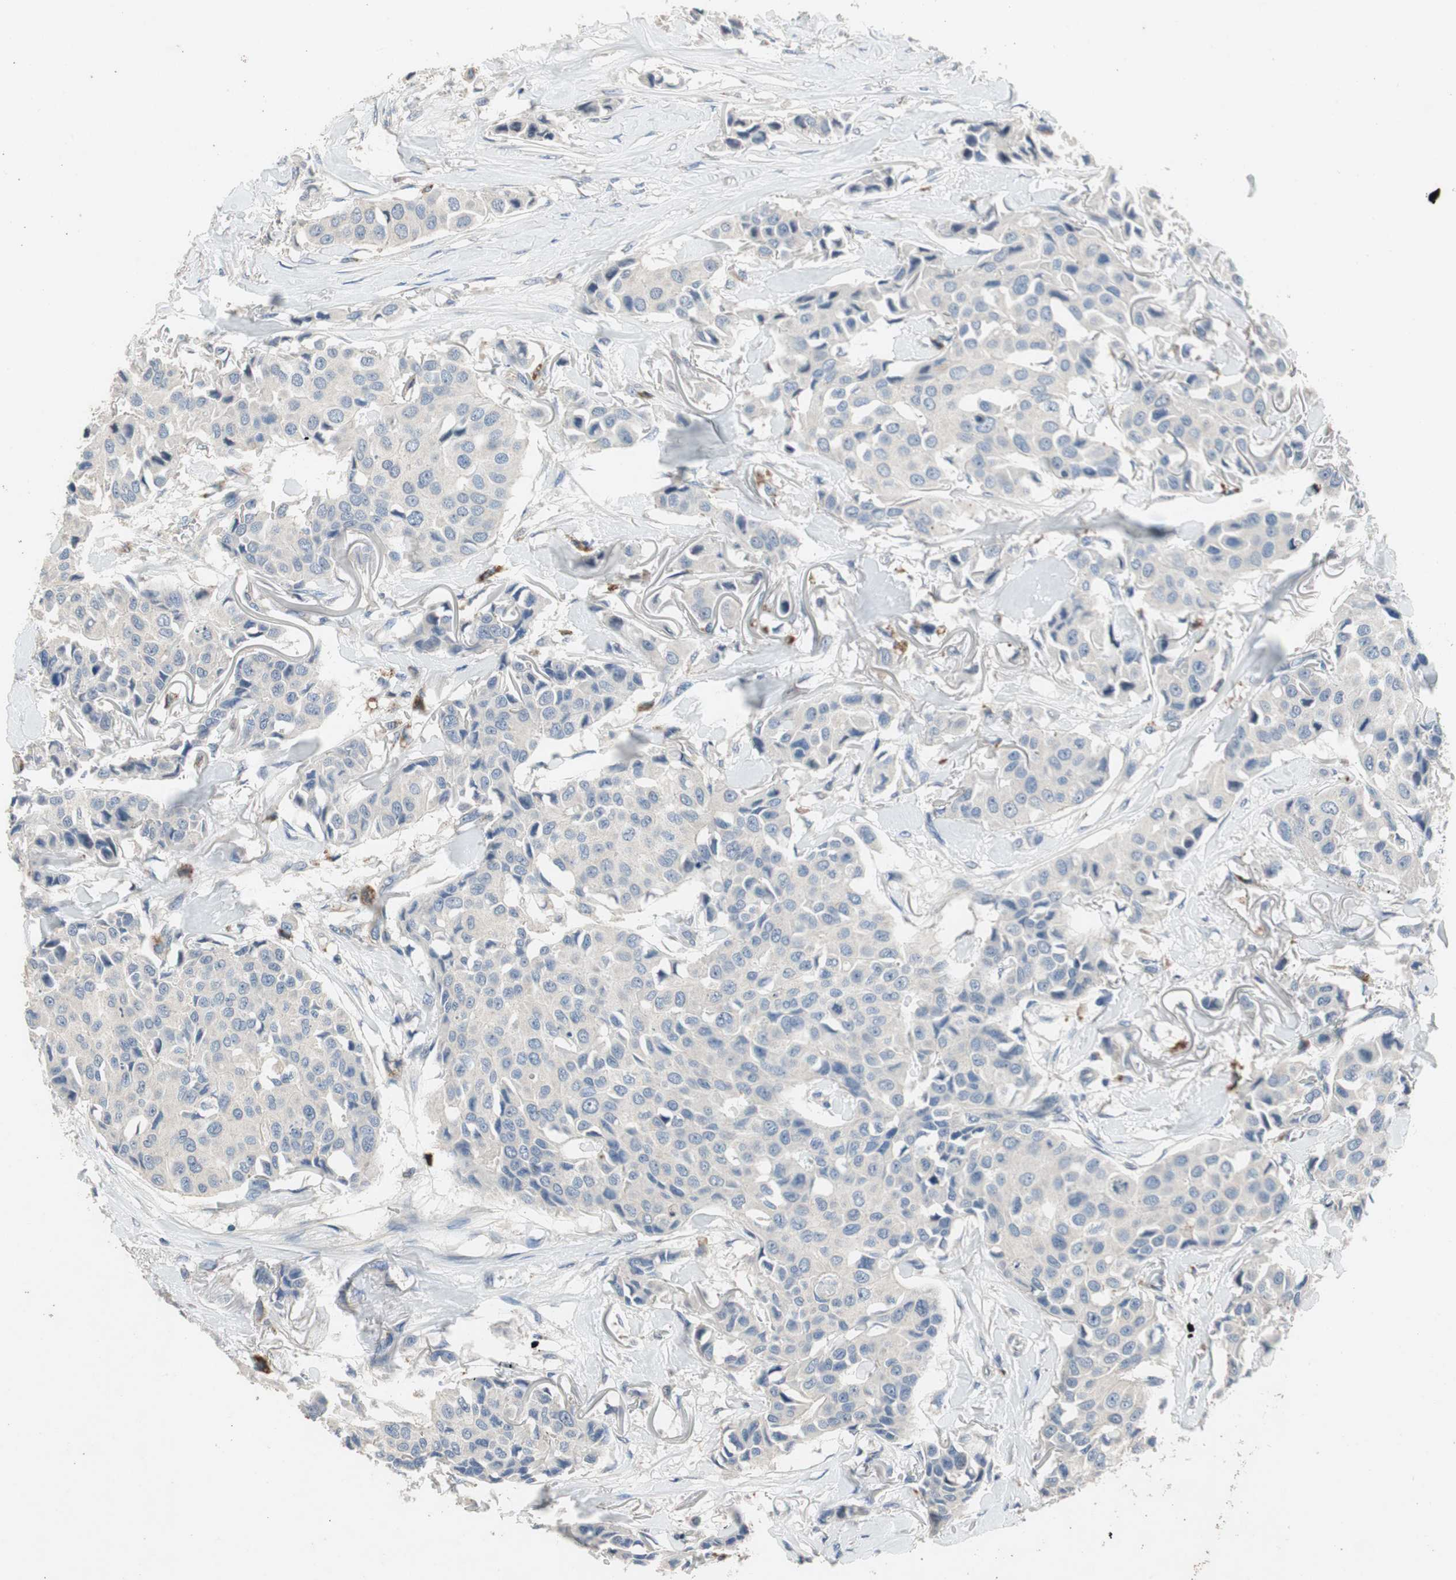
{"staining": {"intensity": "negative", "quantity": "none", "location": "none"}, "tissue": "breast cancer", "cell_type": "Tumor cells", "image_type": "cancer", "snomed": [{"axis": "morphology", "description": "Duct carcinoma"}, {"axis": "topography", "description": "Breast"}], "caption": "DAB (3,3'-diaminobenzidine) immunohistochemical staining of human invasive ductal carcinoma (breast) reveals no significant staining in tumor cells.", "gene": "ALPL", "patient": {"sex": "female", "age": 80}}